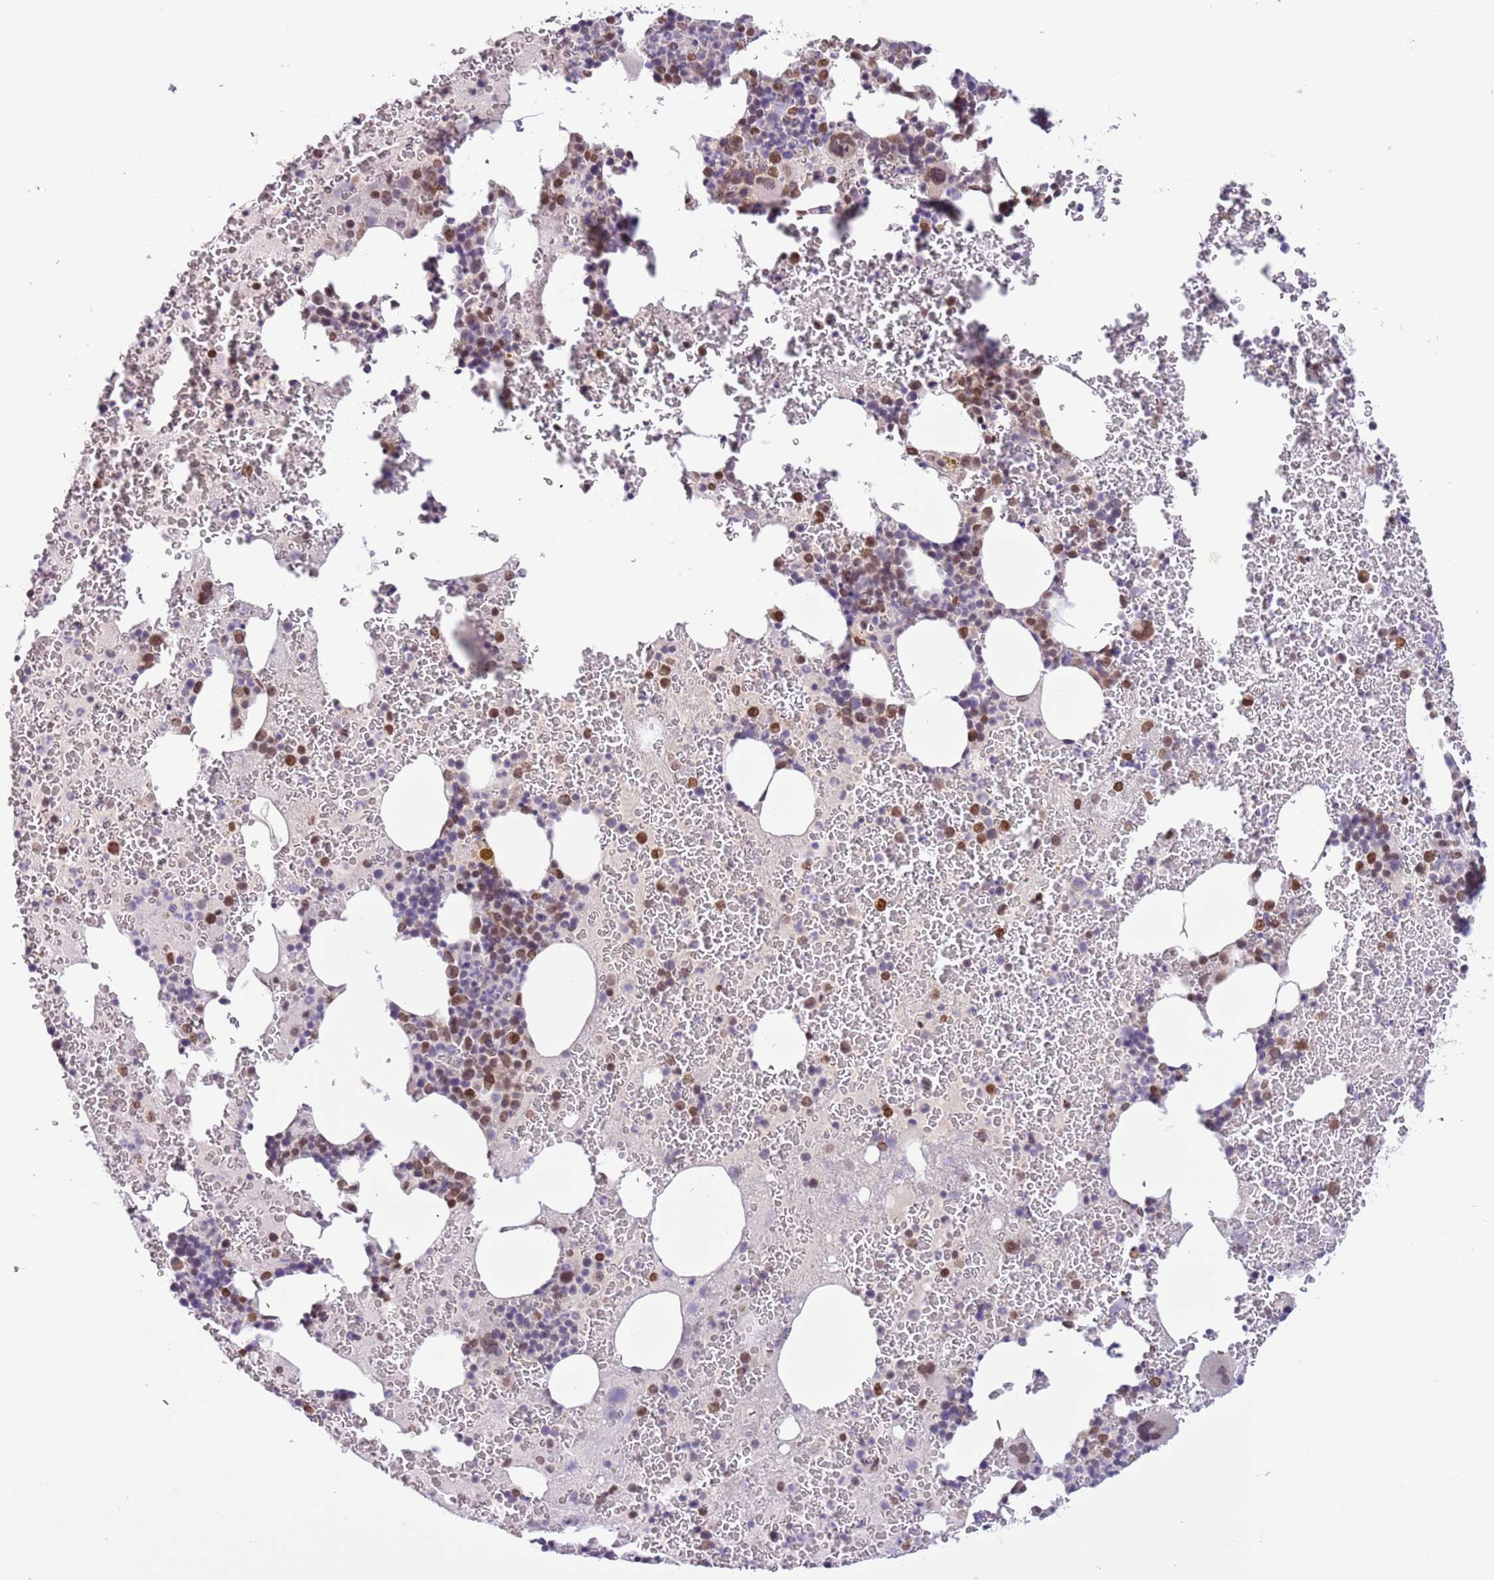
{"staining": {"intensity": "moderate", "quantity": "25%-75%", "location": "cytoplasmic/membranous,nuclear"}, "tissue": "bone marrow", "cell_type": "Hematopoietic cells", "image_type": "normal", "snomed": [{"axis": "morphology", "description": "Normal tissue, NOS"}, {"axis": "topography", "description": "Bone marrow"}], "caption": "IHC (DAB) staining of normal human bone marrow shows moderate cytoplasmic/membranous,nuclear protein staining in about 25%-75% of hematopoietic cells.", "gene": "ZGLP1", "patient": {"sex": "male", "age": 26}}